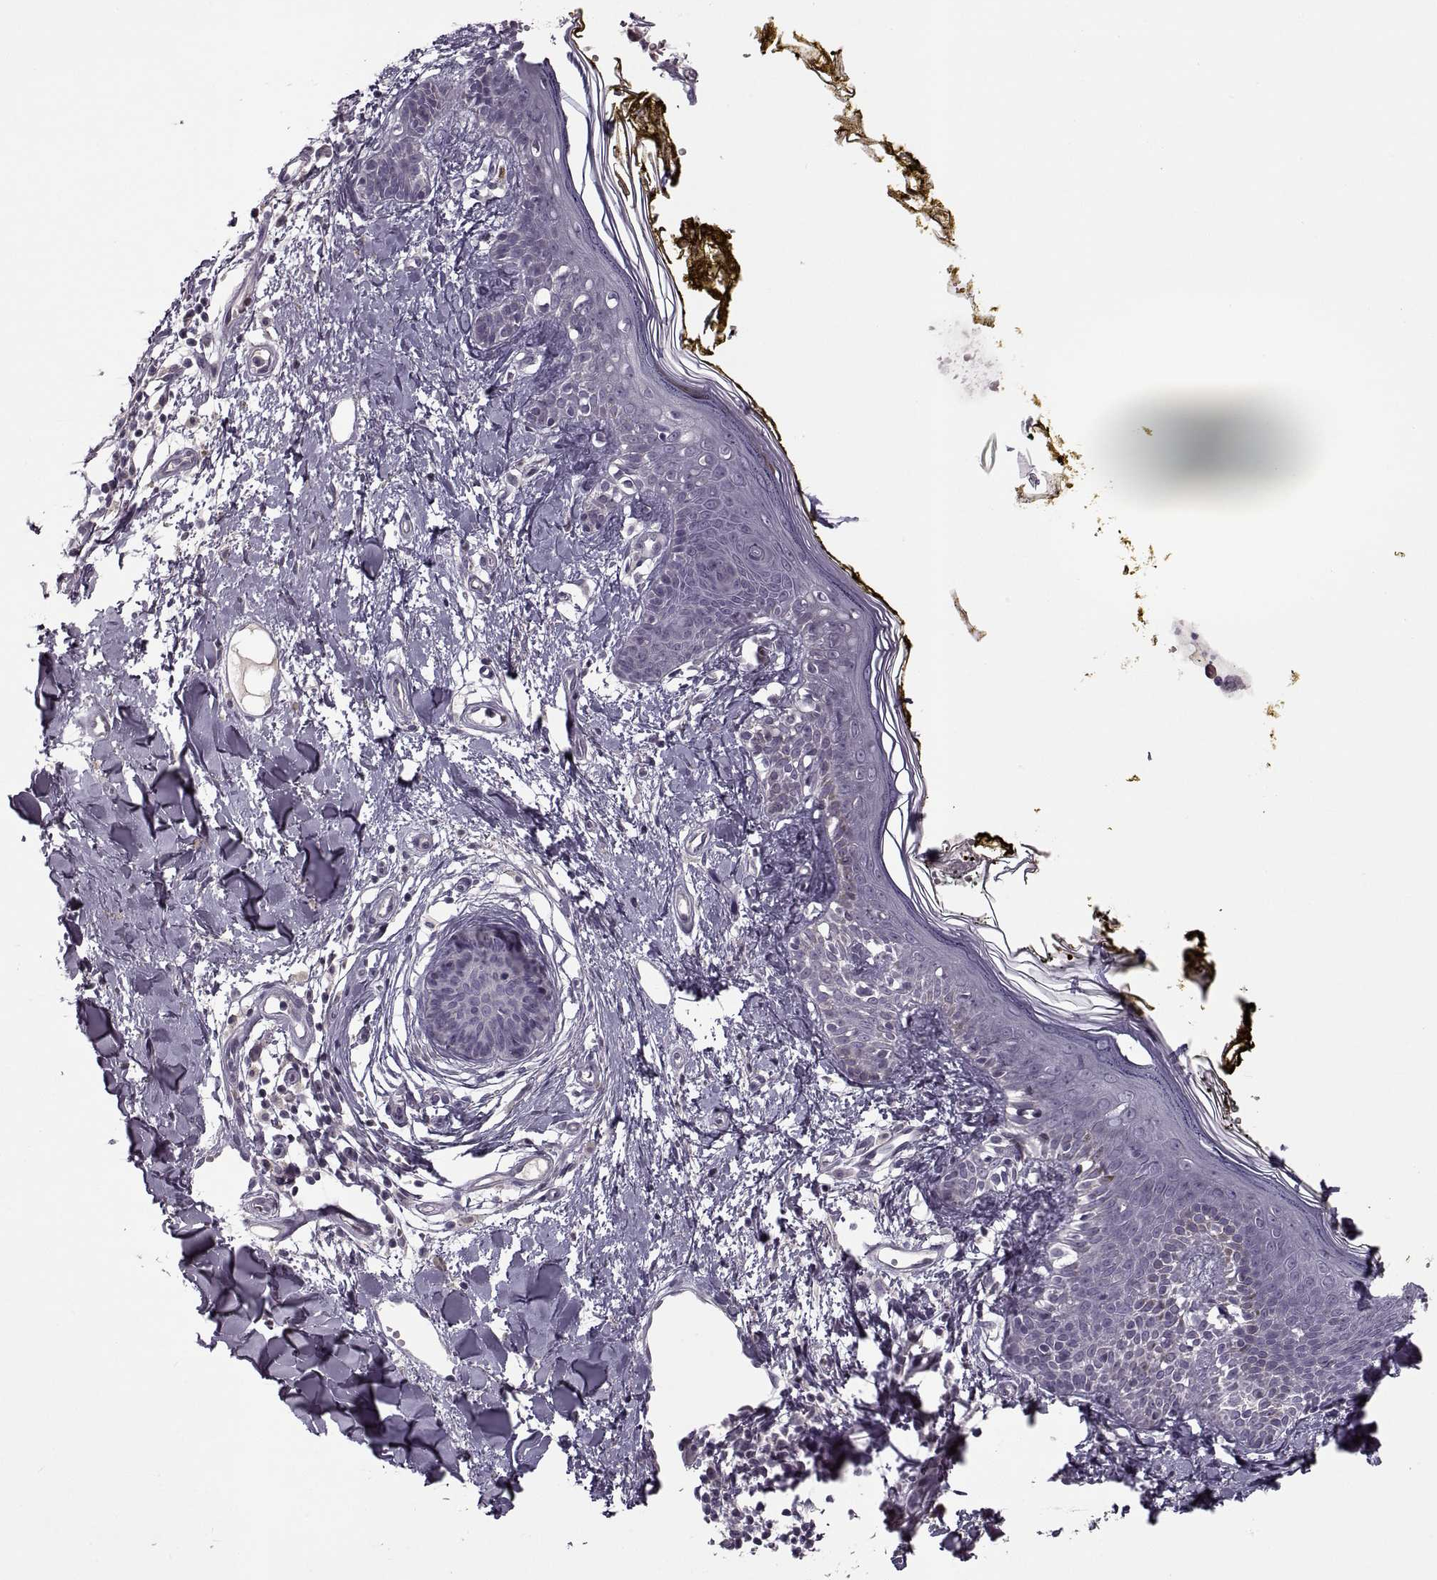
{"staining": {"intensity": "negative", "quantity": "none", "location": "none"}, "tissue": "skin", "cell_type": "Fibroblasts", "image_type": "normal", "snomed": [{"axis": "morphology", "description": "Normal tissue, NOS"}, {"axis": "topography", "description": "Skin"}], "caption": "IHC histopathology image of benign skin stained for a protein (brown), which demonstrates no expression in fibroblasts. Nuclei are stained in blue.", "gene": "CACNA1F", "patient": {"sex": "male", "age": 76}}